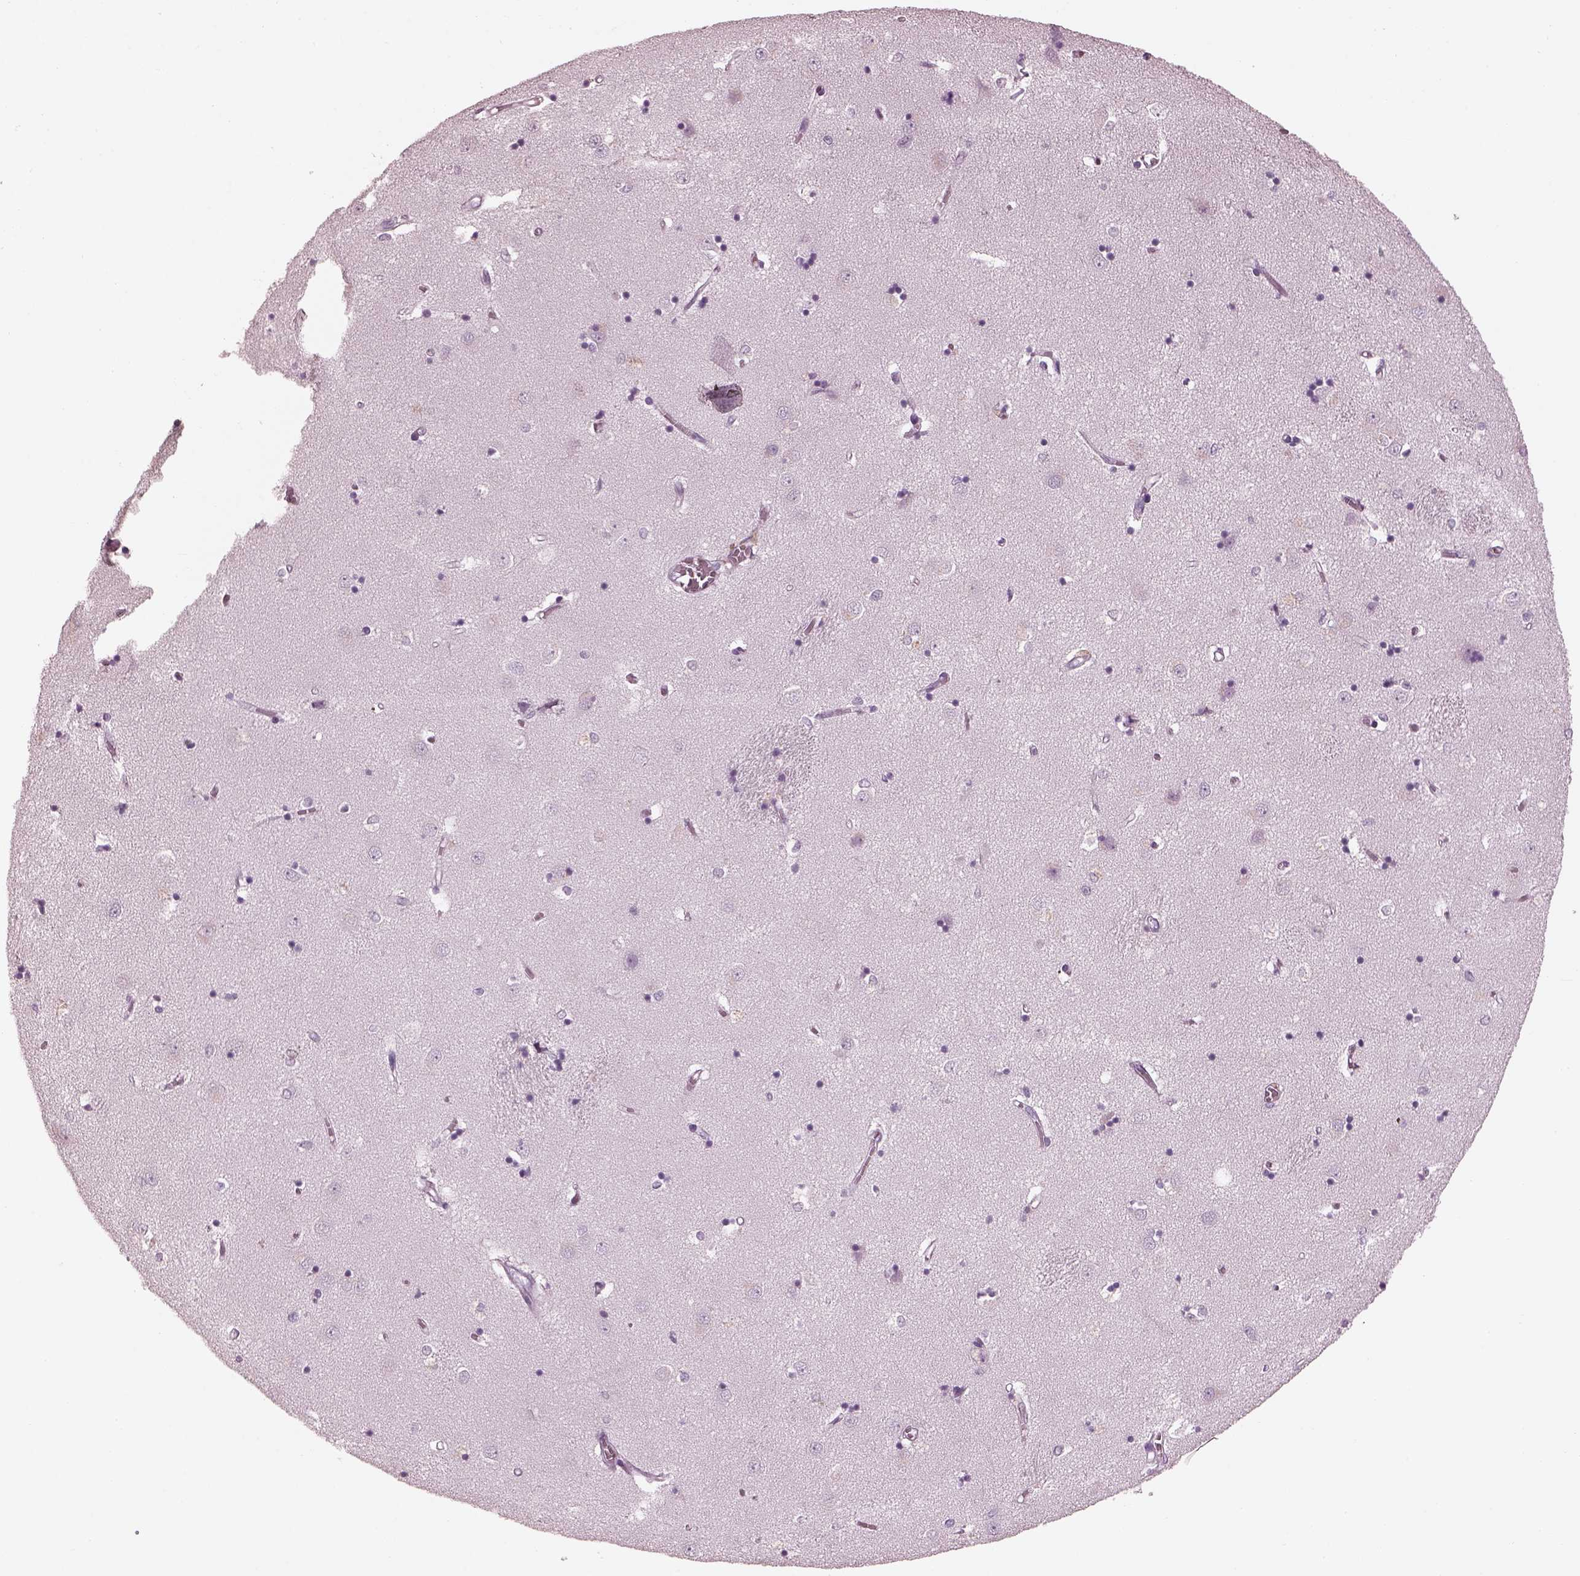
{"staining": {"intensity": "negative", "quantity": "none", "location": "none"}, "tissue": "caudate", "cell_type": "Glial cells", "image_type": "normal", "snomed": [{"axis": "morphology", "description": "Normal tissue, NOS"}, {"axis": "topography", "description": "Lateral ventricle wall"}], "caption": "A histopathology image of caudate stained for a protein shows no brown staining in glial cells. (DAB IHC visualized using brightfield microscopy, high magnification).", "gene": "FABP9", "patient": {"sex": "male", "age": 54}}